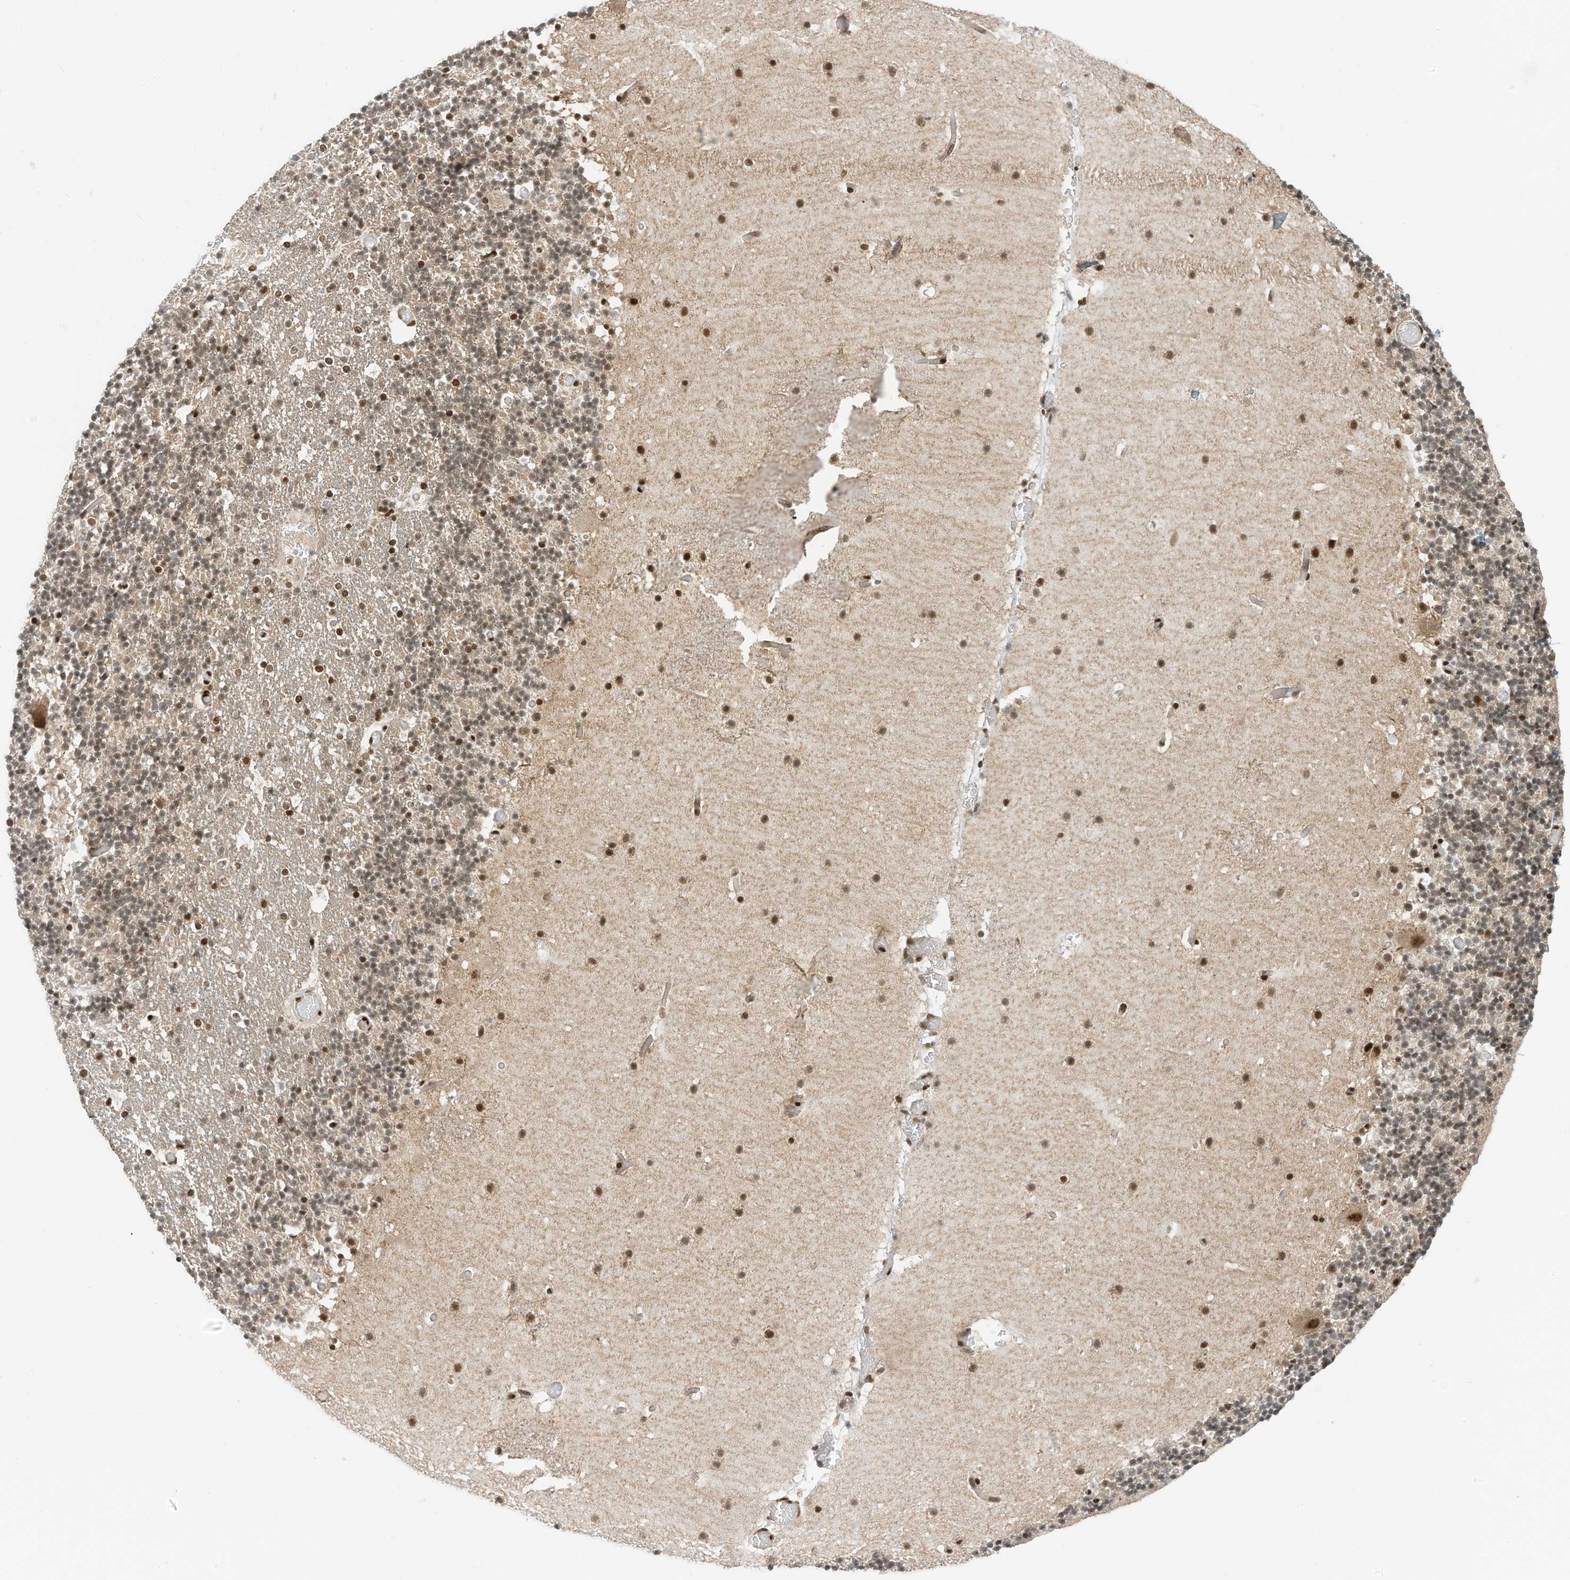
{"staining": {"intensity": "moderate", "quantity": "<25%", "location": "nuclear"}, "tissue": "cerebellum", "cell_type": "Cells in granular layer", "image_type": "normal", "snomed": [{"axis": "morphology", "description": "Normal tissue, NOS"}, {"axis": "topography", "description": "Cerebellum"}], "caption": "Moderate nuclear positivity for a protein is appreciated in approximately <25% of cells in granular layer of benign cerebellum using immunohistochemistry.", "gene": "AURKAIP1", "patient": {"sex": "male", "age": 57}}